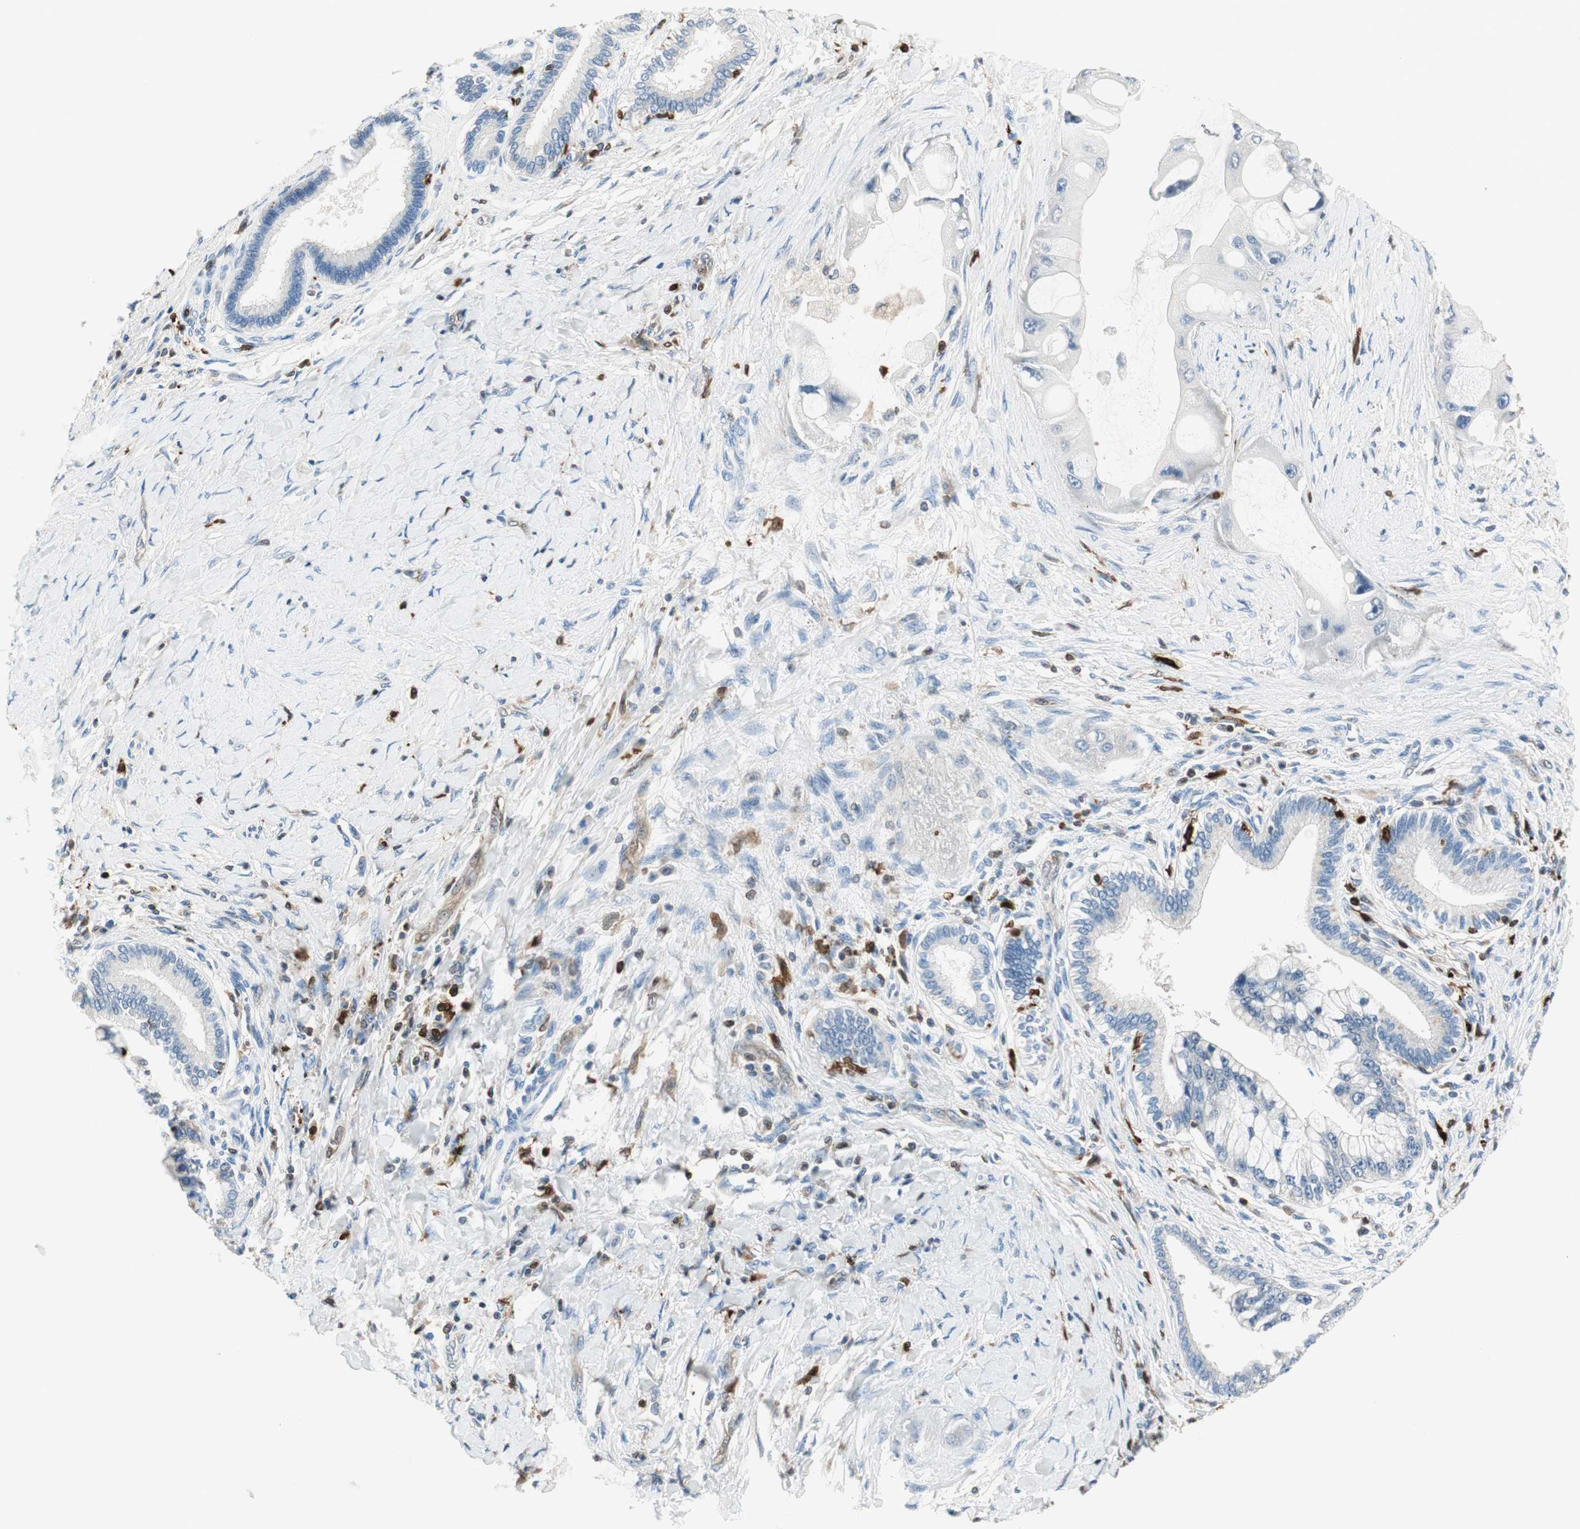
{"staining": {"intensity": "negative", "quantity": "none", "location": "none"}, "tissue": "liver cancer", "cell_type": "Tumor cells", "image_type": "cancer", "snomed": [{"axis": "morphology", "description": "Normal tissue, NOS"}, {"axis": "morphology", "description": "Cholangiocarcinoma"}, {"axis": "topography", "description": "Liver"}, {"axis": "topography", "description": "Peripheral nerve tissue"}], "caption": "DAB immunohistochemical staining of cholangiocarcinoma (liver) demonstrates no significant staining in tumor cells.", "gene": "COTL1", "patient": {"sex": "male", "age": 50}}